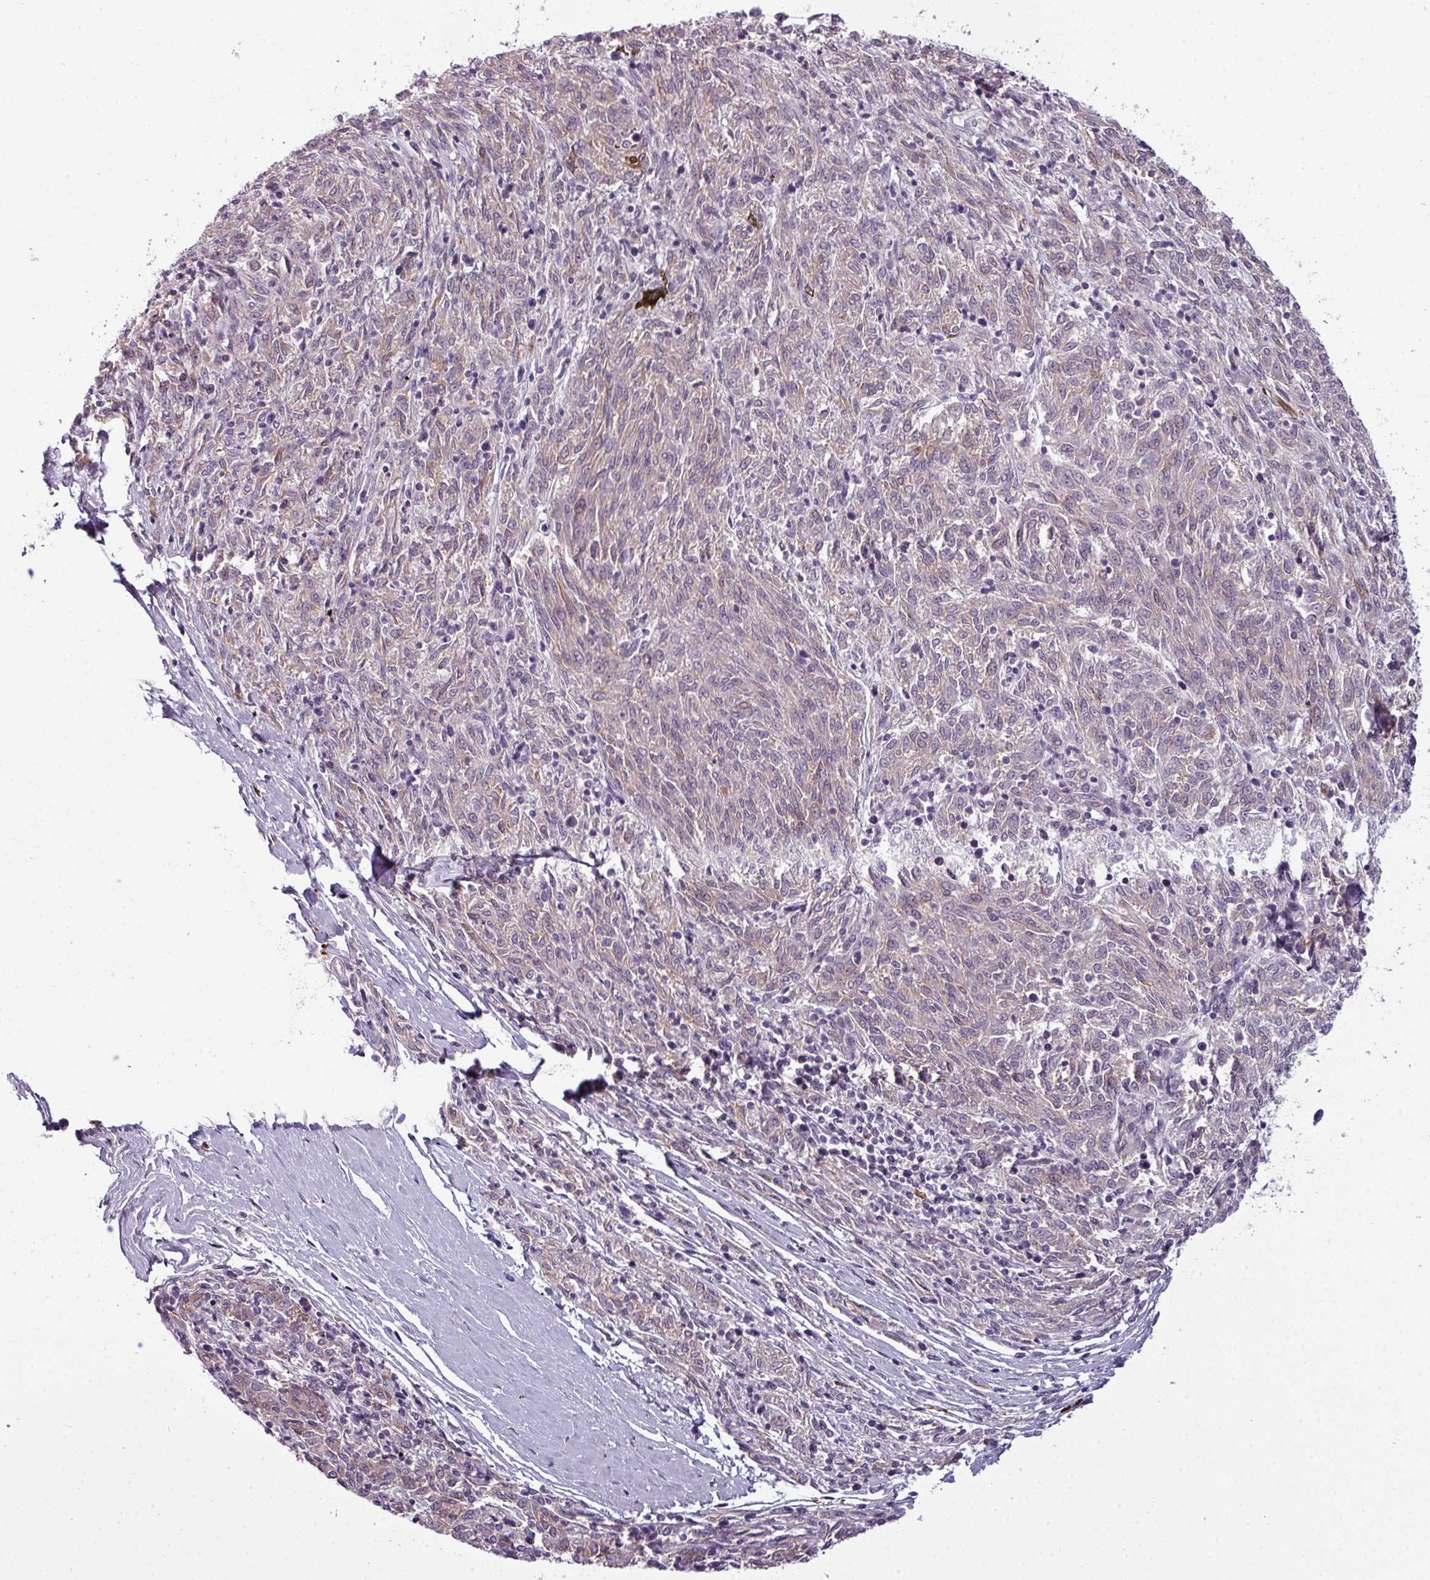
{"staining": {"intensity": "negative", "quantity": "none", "location": "none"}, "tissue": "melanoma", "cell_type": "Tumor cells", "image_type": "cancer", "snomed": [{"axis": "morphology", "description": "Malignant melanoma, NOS"}, {"axis": "topography", "description": "Skin"}], "caption": "Melanoma was stained to show a protein in brown. There is no significant expression in tumor cells.", "gene": "TMEFF1", "patient": {"sex": "female", "age": 72}}